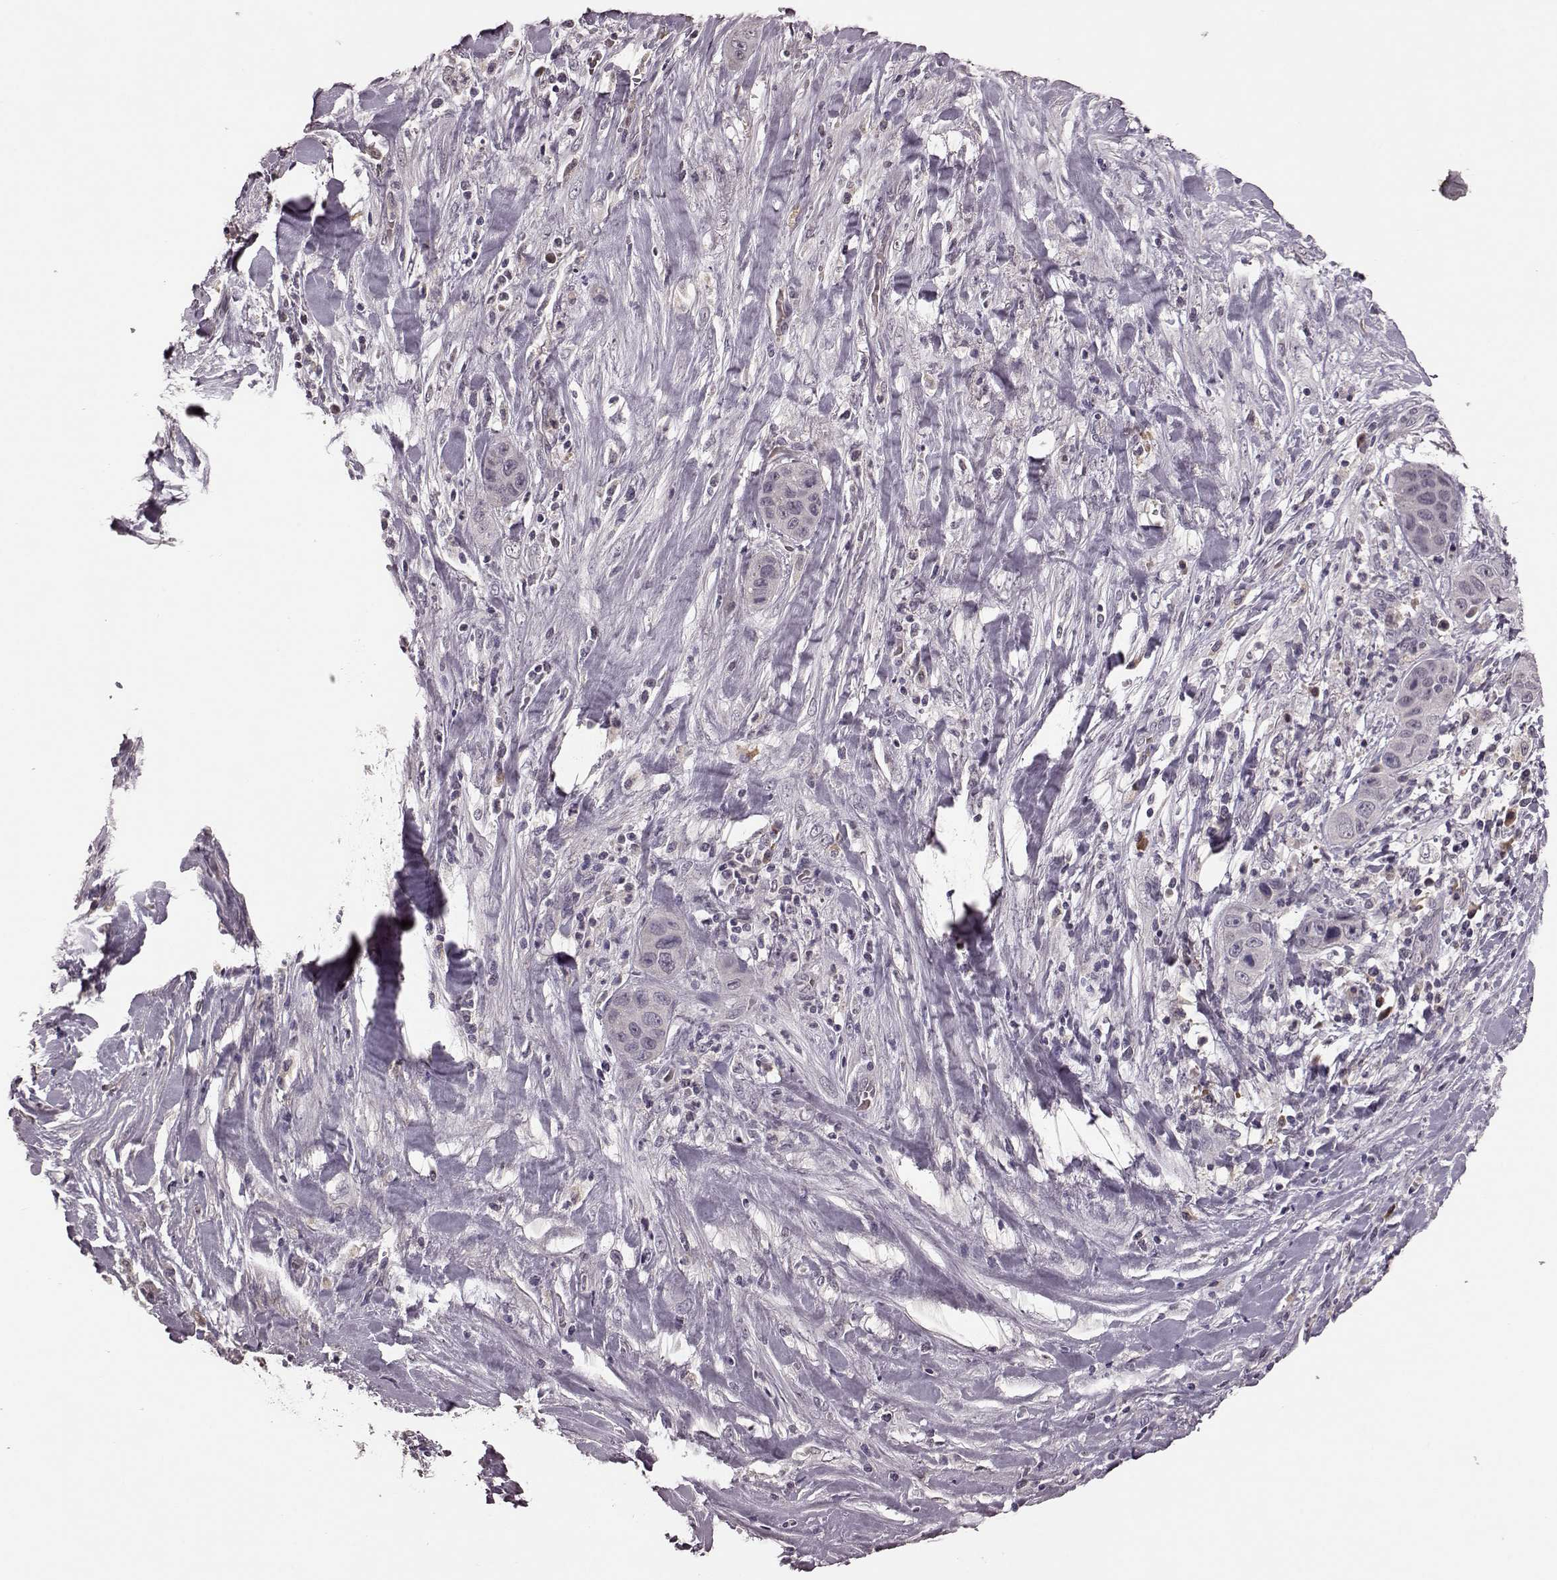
{"staining": {"intensity": "negative", "quantity": "none", "location": "none"}, "tissue": "liver cancer", "cell_type": "Tumor cells", "image_type": "cancer", "snomed": [{"axis": "morphology", "description": "Cholangiocarcinoma"}, {"axis": "topography", "description": "Liver"}], "caption": "Immunohistochemistry (IHC) of human liver cancer displays no staining in tumor cells. (Brightfield microscopy of DAB (3,3'-diaminobenzidine) immunohistochemistry at high magnification).", "gene": "NRL", "patient": {"sex": "female", "age": 52}}